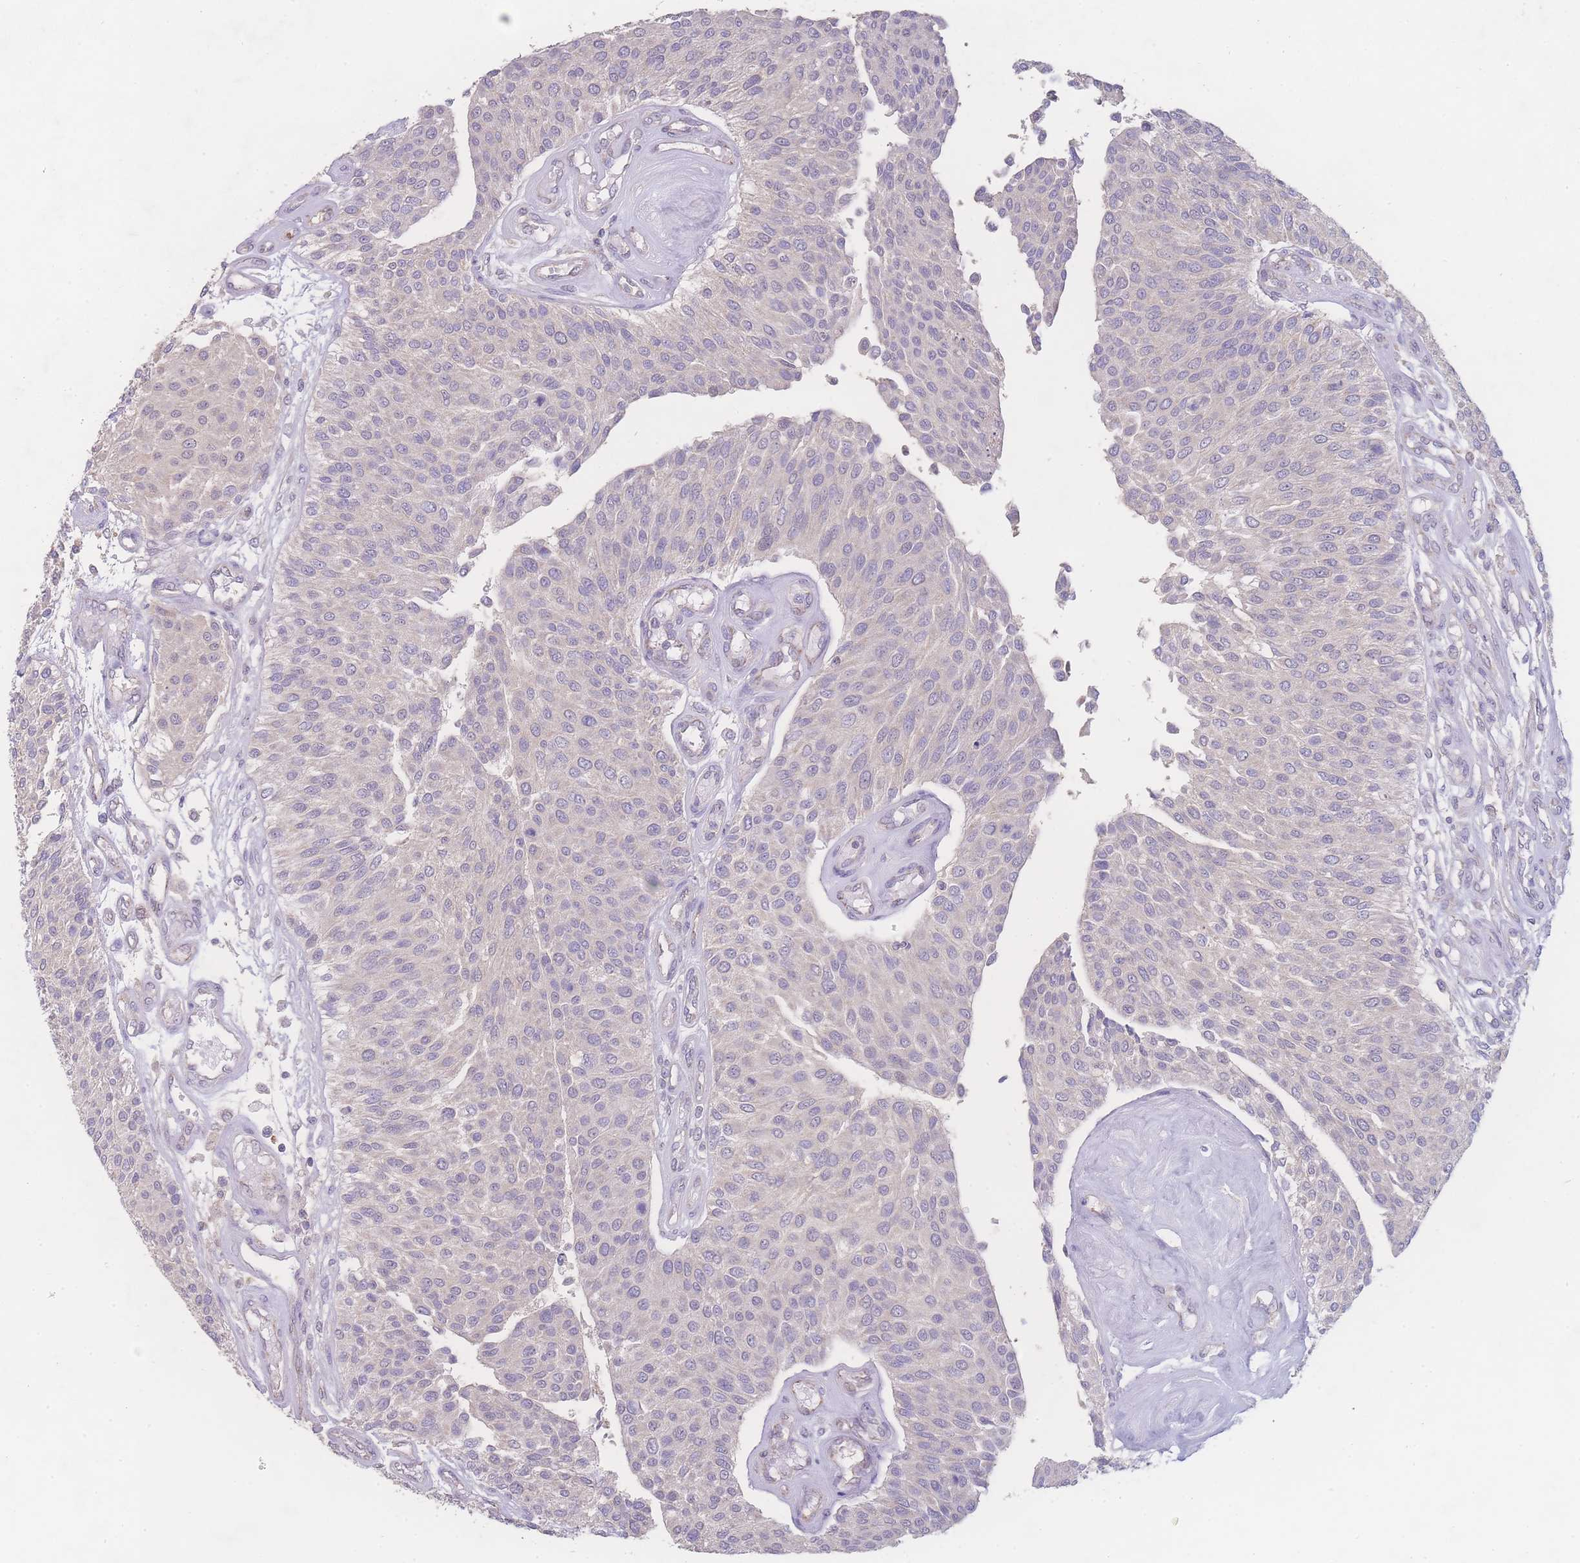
{"staining": {"intensity": "negative", "quantity": "none", "location": "none"}, "tissue": "urothelial cancer", "cell_type": "Tumor cells", "image_type": "cancer", "snomed": [{"axis": "morphology", "description": "Urothelial carcinoma, NOS"}, {"axis": "topography", "description": "Urinary bladder"}], "caption": "Urothelial cancer was stained to show a protein in brown. There is no significant staining in tumor cells.", "gene": "GIPR", "patient": {"sex": "male", "age": 55}}